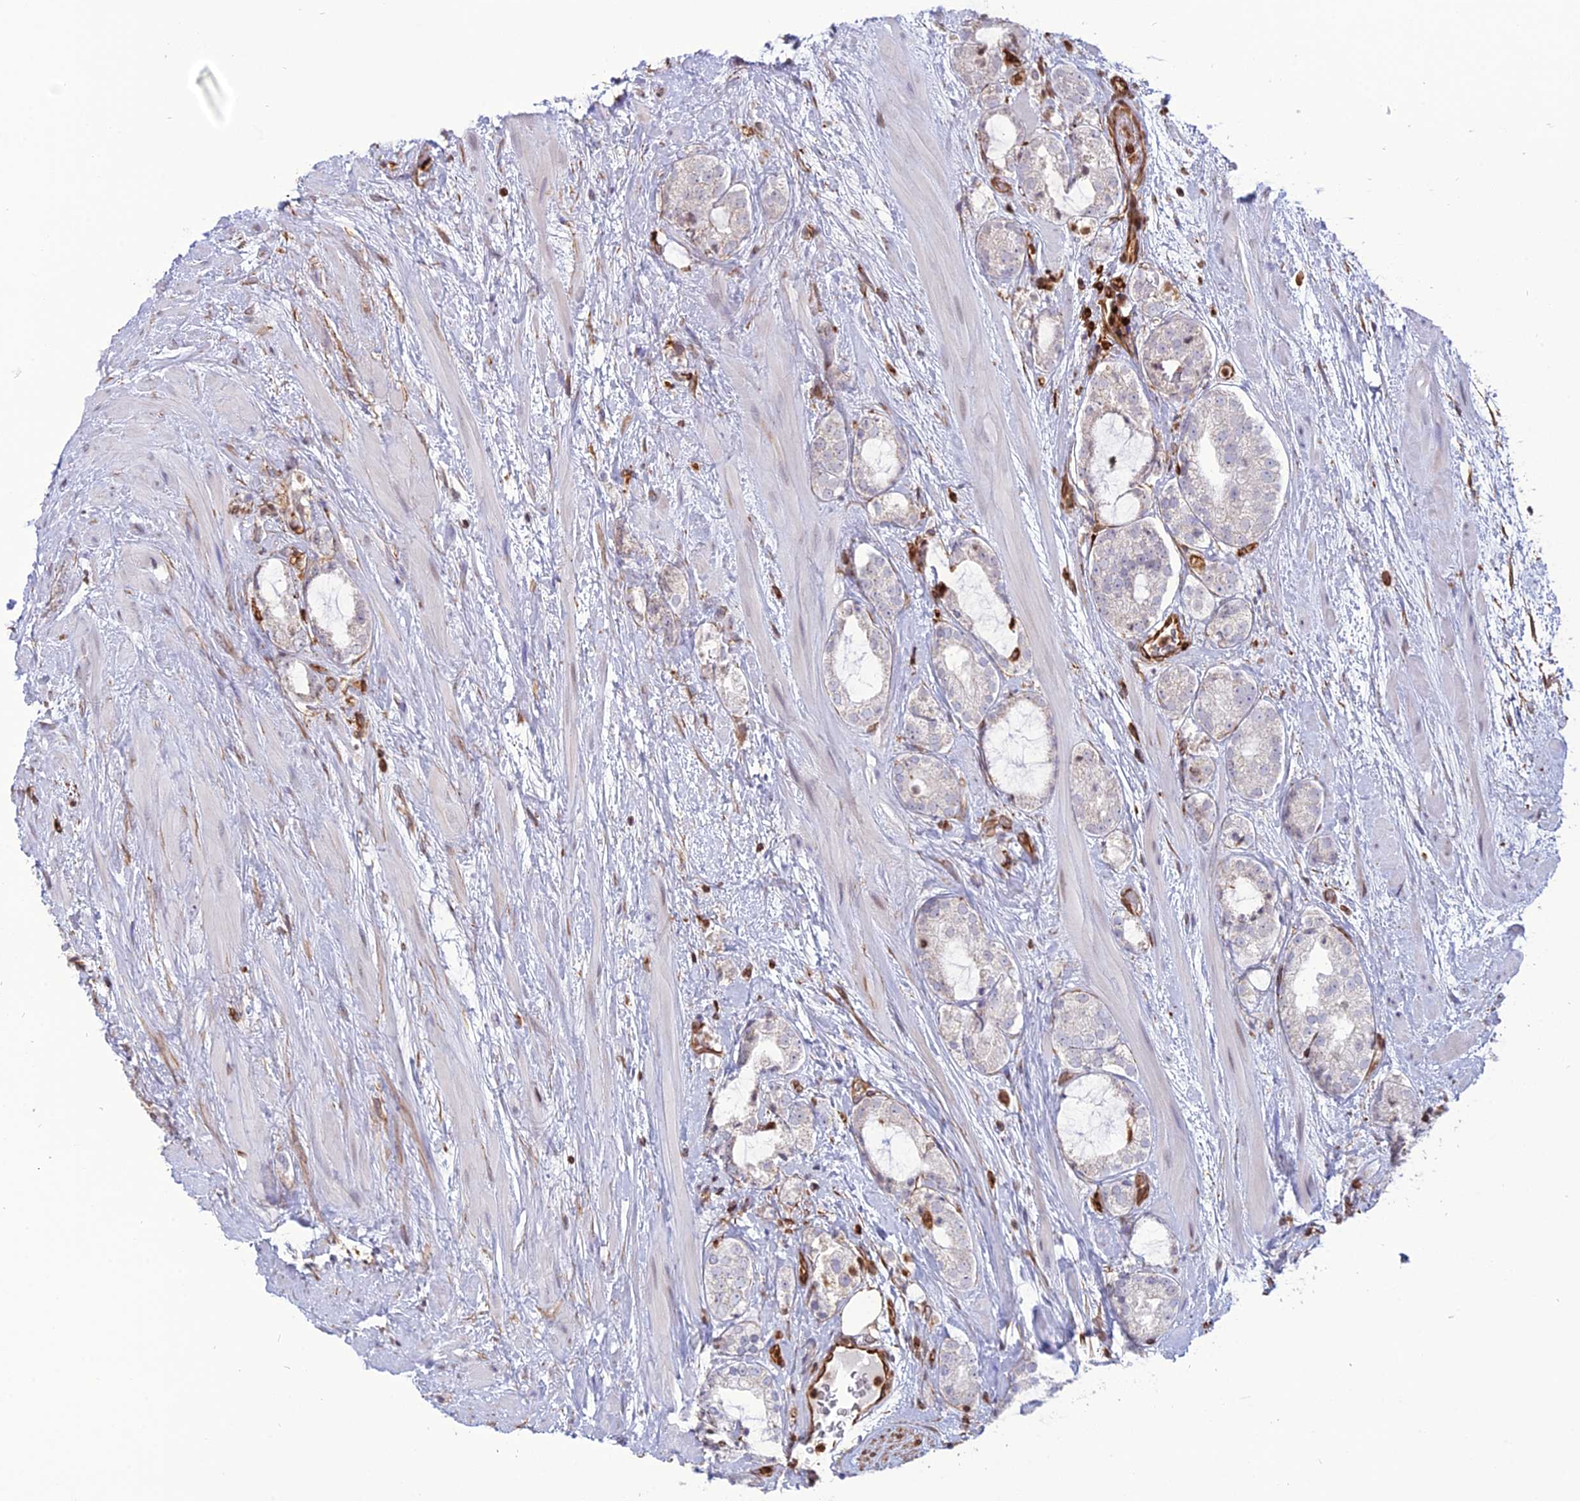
{"staining": {"intensity": "negative", "quantity": "none", "location": "none"}, "tissue": "prostate cancer", "cell_type": "Tumor cells", "image_type": "cancer", "snomed": [{"axis": "morphology", "description": "Adenocarcinoma, High grade"}, {"axis": "topography", "description": "Prostate"}], "caption": "Photomicrograph shows no significant protein positivity in tumor cells of high-grade adenocarcinoma (prostate).", "gene": "APOBR", "patient": {"sex": "male", "age": 64}}